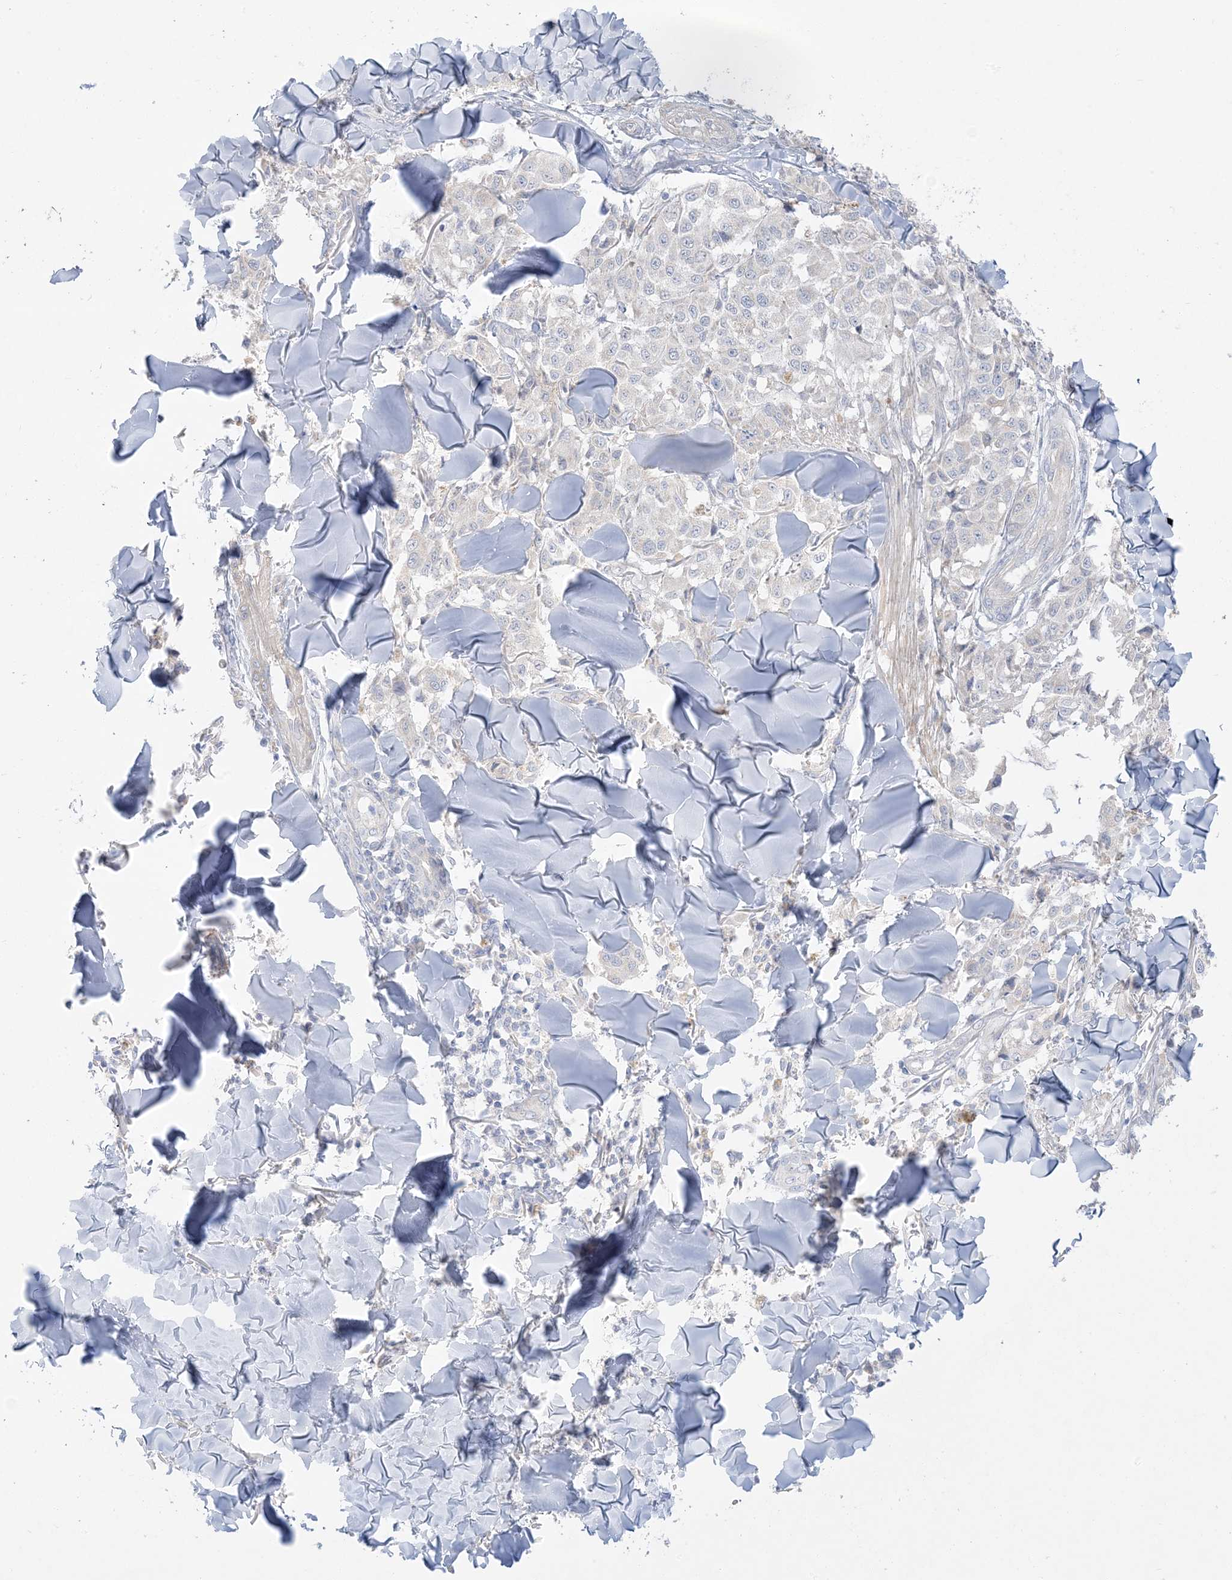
{"staining": {"intensity": "weak", "quantity": "<25%", "location": "cytoplasmic/membranous"}, "tissue": "melanoma", "cell_type": "Tumor cells", "image_type": "cancer", "snomed": [{"axis": "morphology", "description": "Malignant melanoma, NOS"}, {"axis": "topography", "description": "Skin"}], "caption": "DAB immunohistochemical staining of malignant melanoma displays no significant expression in tumor cells.", "gene": "FAM184A", "patient": {"sex": "female", "age": 64}}